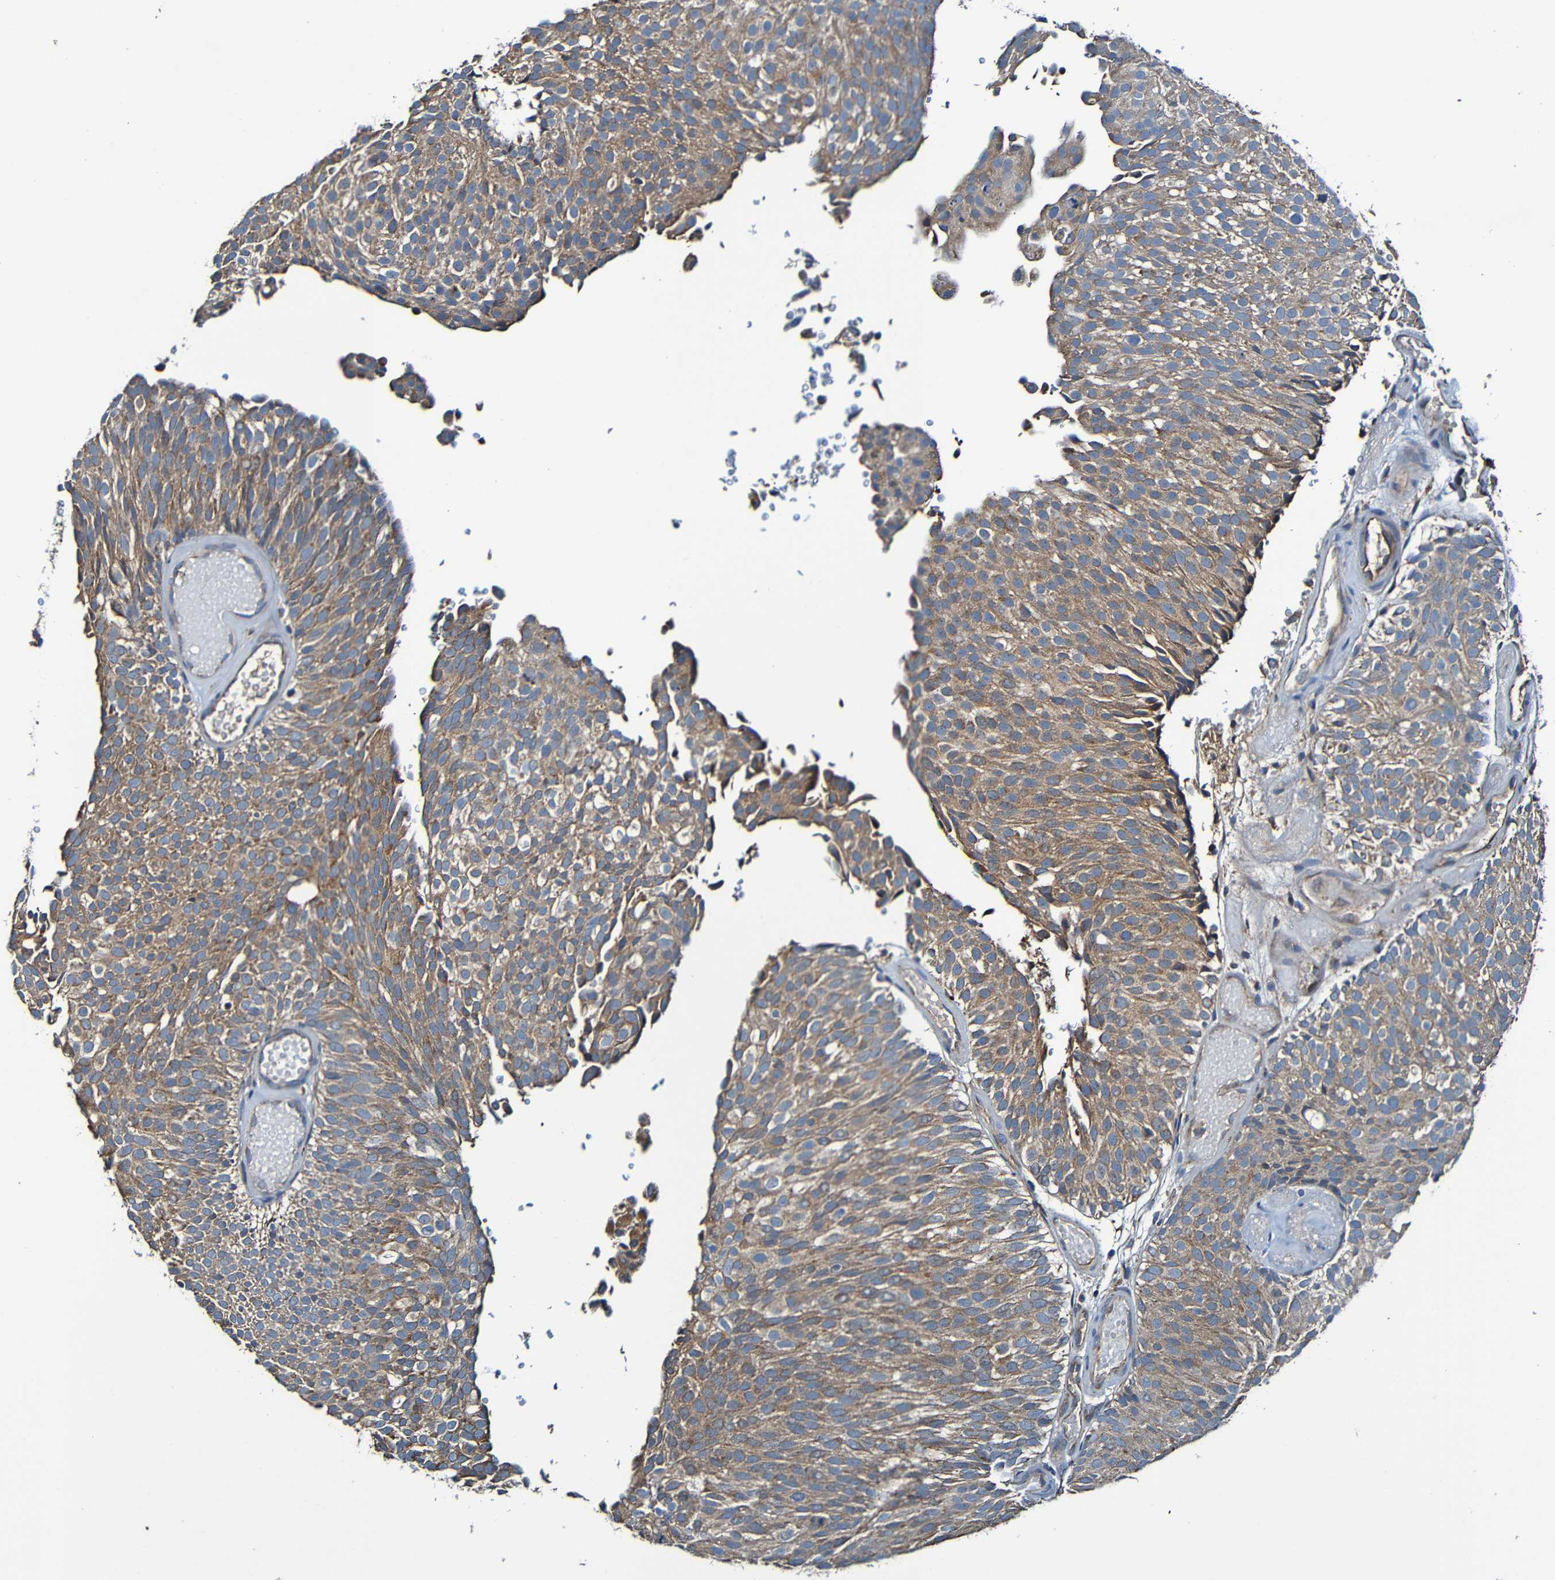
{"staining": {"intensity": "moderate", "quantity": ">75%", "location": "cytoplasmic/membranous"}, "tissue": "urothelial cancer", "cell_type": "Tumor cells", "image_type": "cancer", "snomed": [{"axis": "morphology", "description": "Urothelial carcinoma, Low grade"}, {"axis": "topography", "description": "Urinary bladder"}], "caption": "Immunohistochemistry micrograph of human low-grade urothelial carcinoma stained for a protein (brown), which demonstrates medium levels of moderate cytoplasmic/membranous positivity in about >75% of tumor cells.", "gene": "ADAM15", "patient": {"sex": "male", "age": 78}}